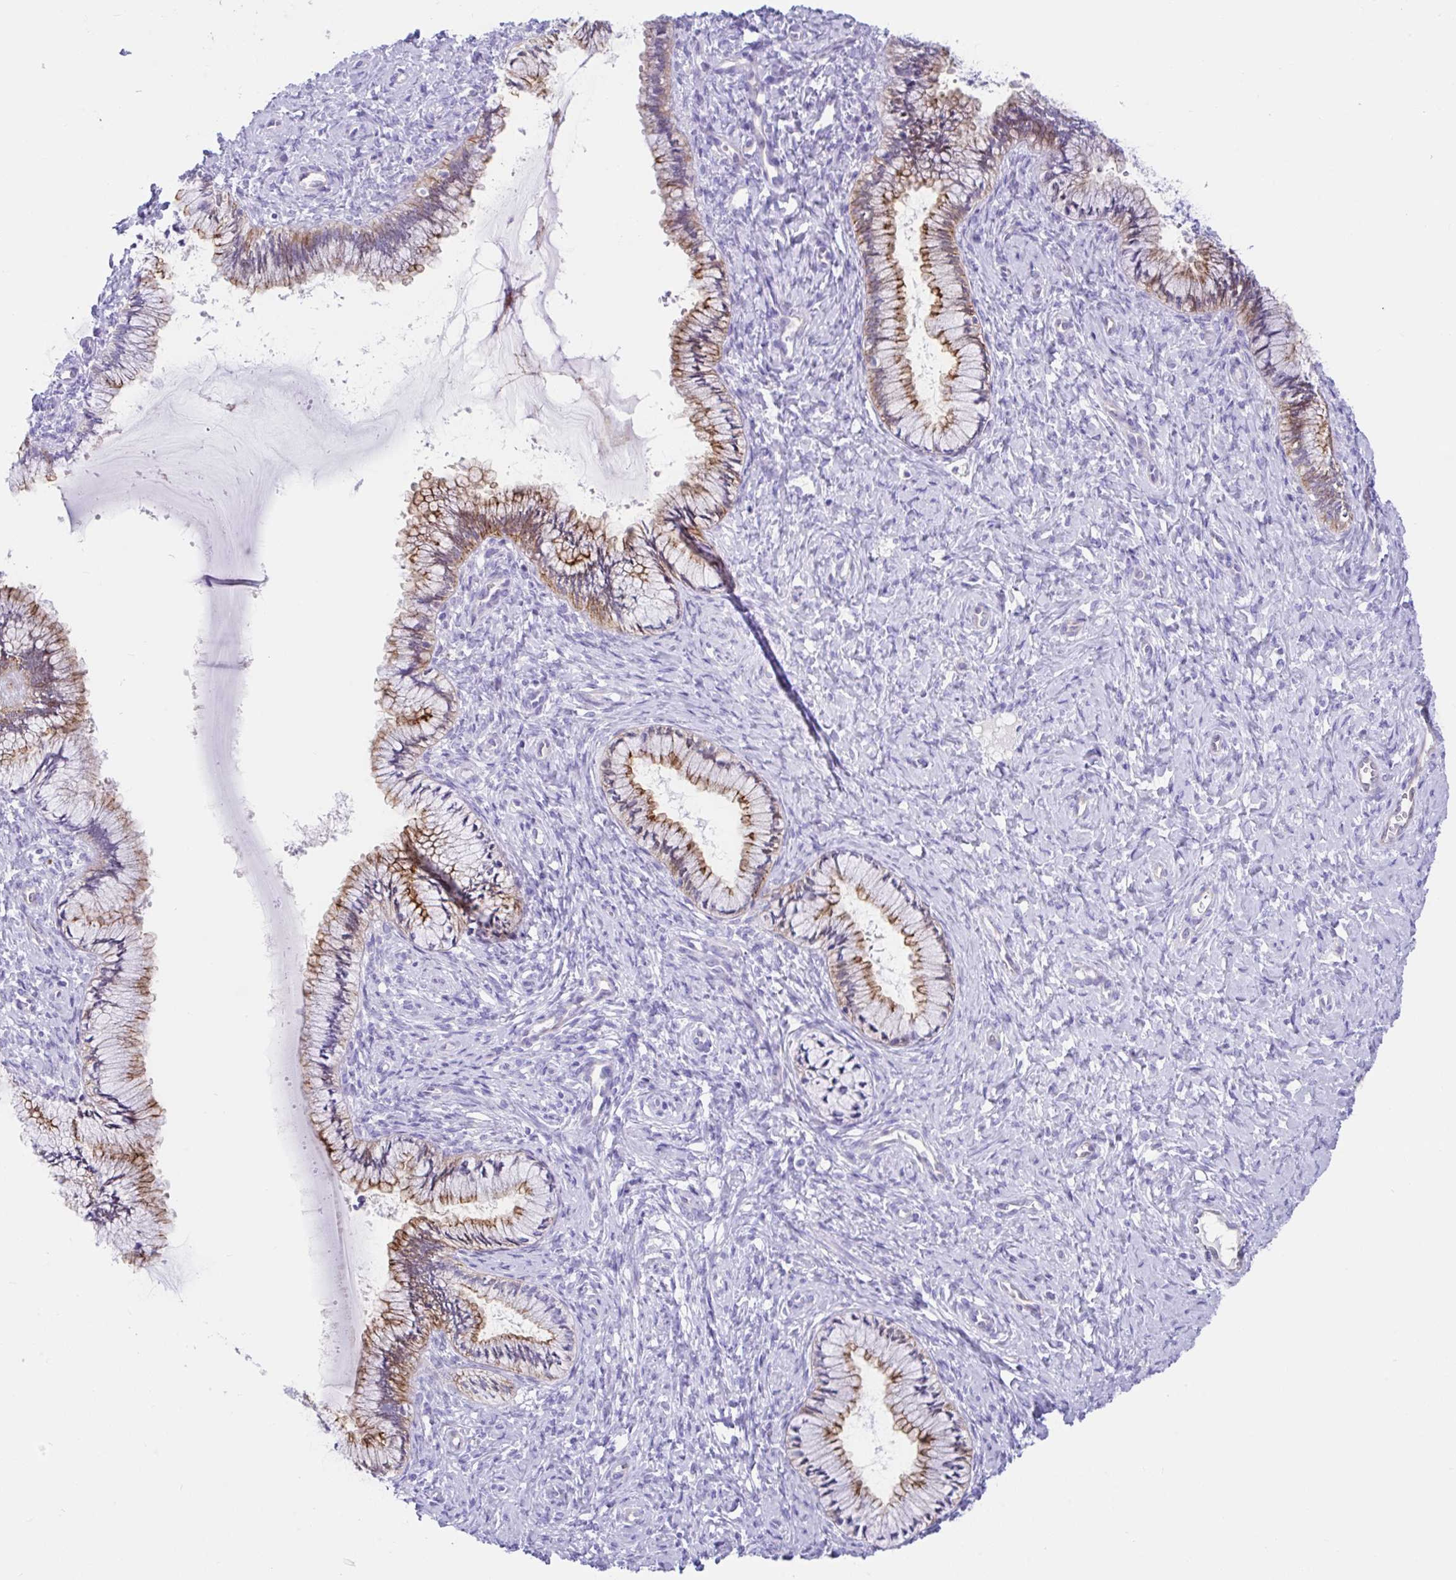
{"staining": {"intensity": "moderate", "quantity": ">75%", "location": "cytoplasmic/membranous"}, "tissue": "cervix", "cell_type": "Glandular cells", "image_type": "normal", "snomed": [{"axis": "morphology", "description": "Normal tissue, NOS"}, {"axis": "topography", "description": "Cervix"}], "caption": "Immunohistochemistry photomicrograph of normal cervix: cervix stained using immunohistochemistry reveals medium levels of moderate protein expression localized specifically in the cytoplasmic/membranous of glandular cells, appearing as a cytoplasmic/membranous brown color.", "gene": "FAM107A", "patient": {"sex": "female", "age": 37}}